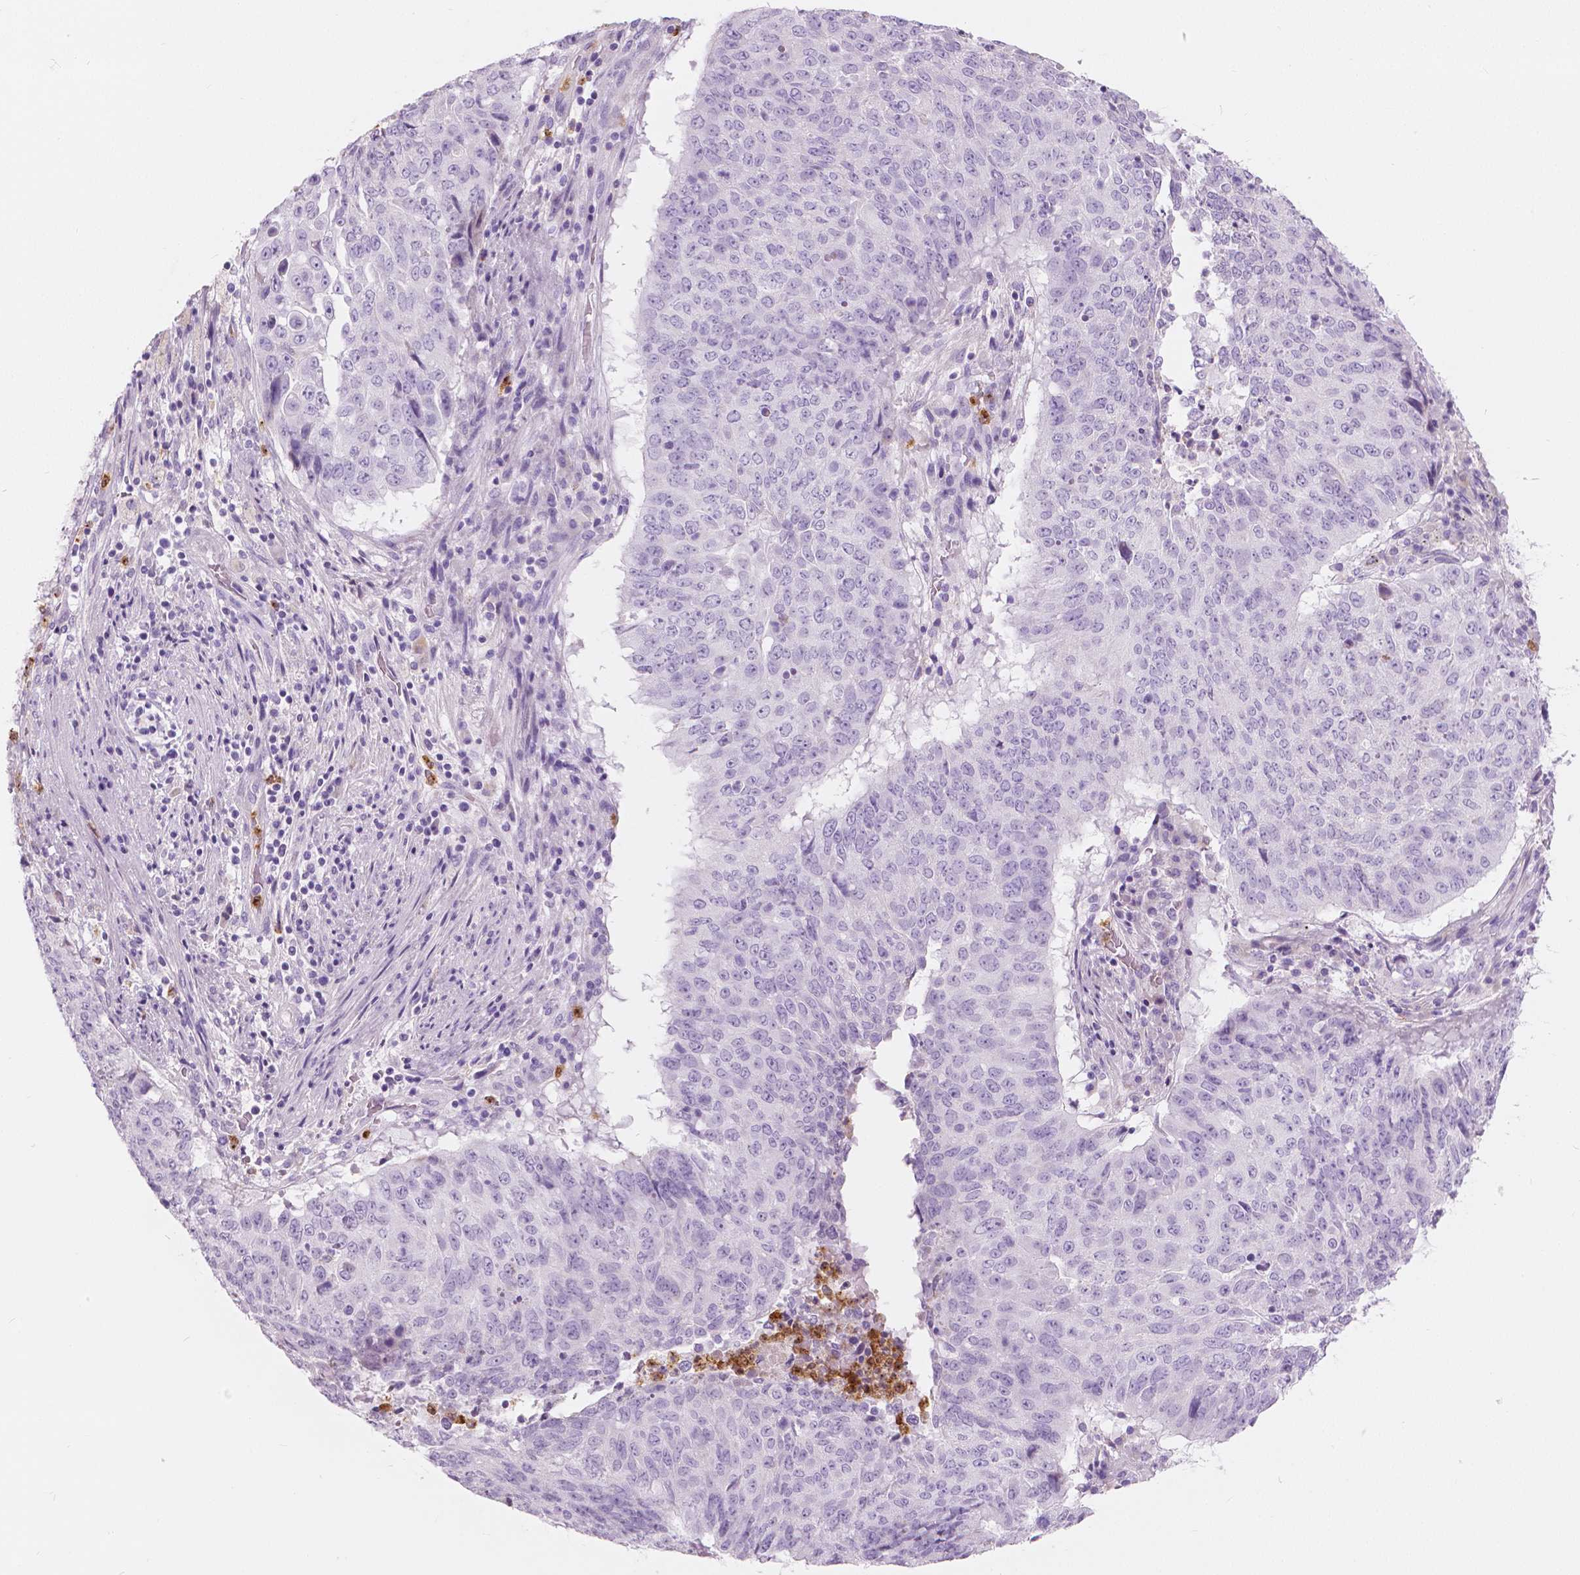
{"staining": {"intensity": "negative", "quantity": "none", "location": "none"}, "tissue": "lung cancer", "cell_type": "Tumor cells", "image_type": "cancer", "snomed": [{"axis": "morphology", "description": "Normal tissue, NOS"}, {"axis": "morphology", "description": "Squamous cell carcinoma, NOS"}, {"axis": "topography", "description": "Bronchus"}, {"axis": "topography", "description": "Lung"}], "caption": "Tumor cells are negative for protein expression in human lung cancer (squamous cell carcinoma).", "gene": "CXCR2", "patient": {"sex": "male", "age": 64}}